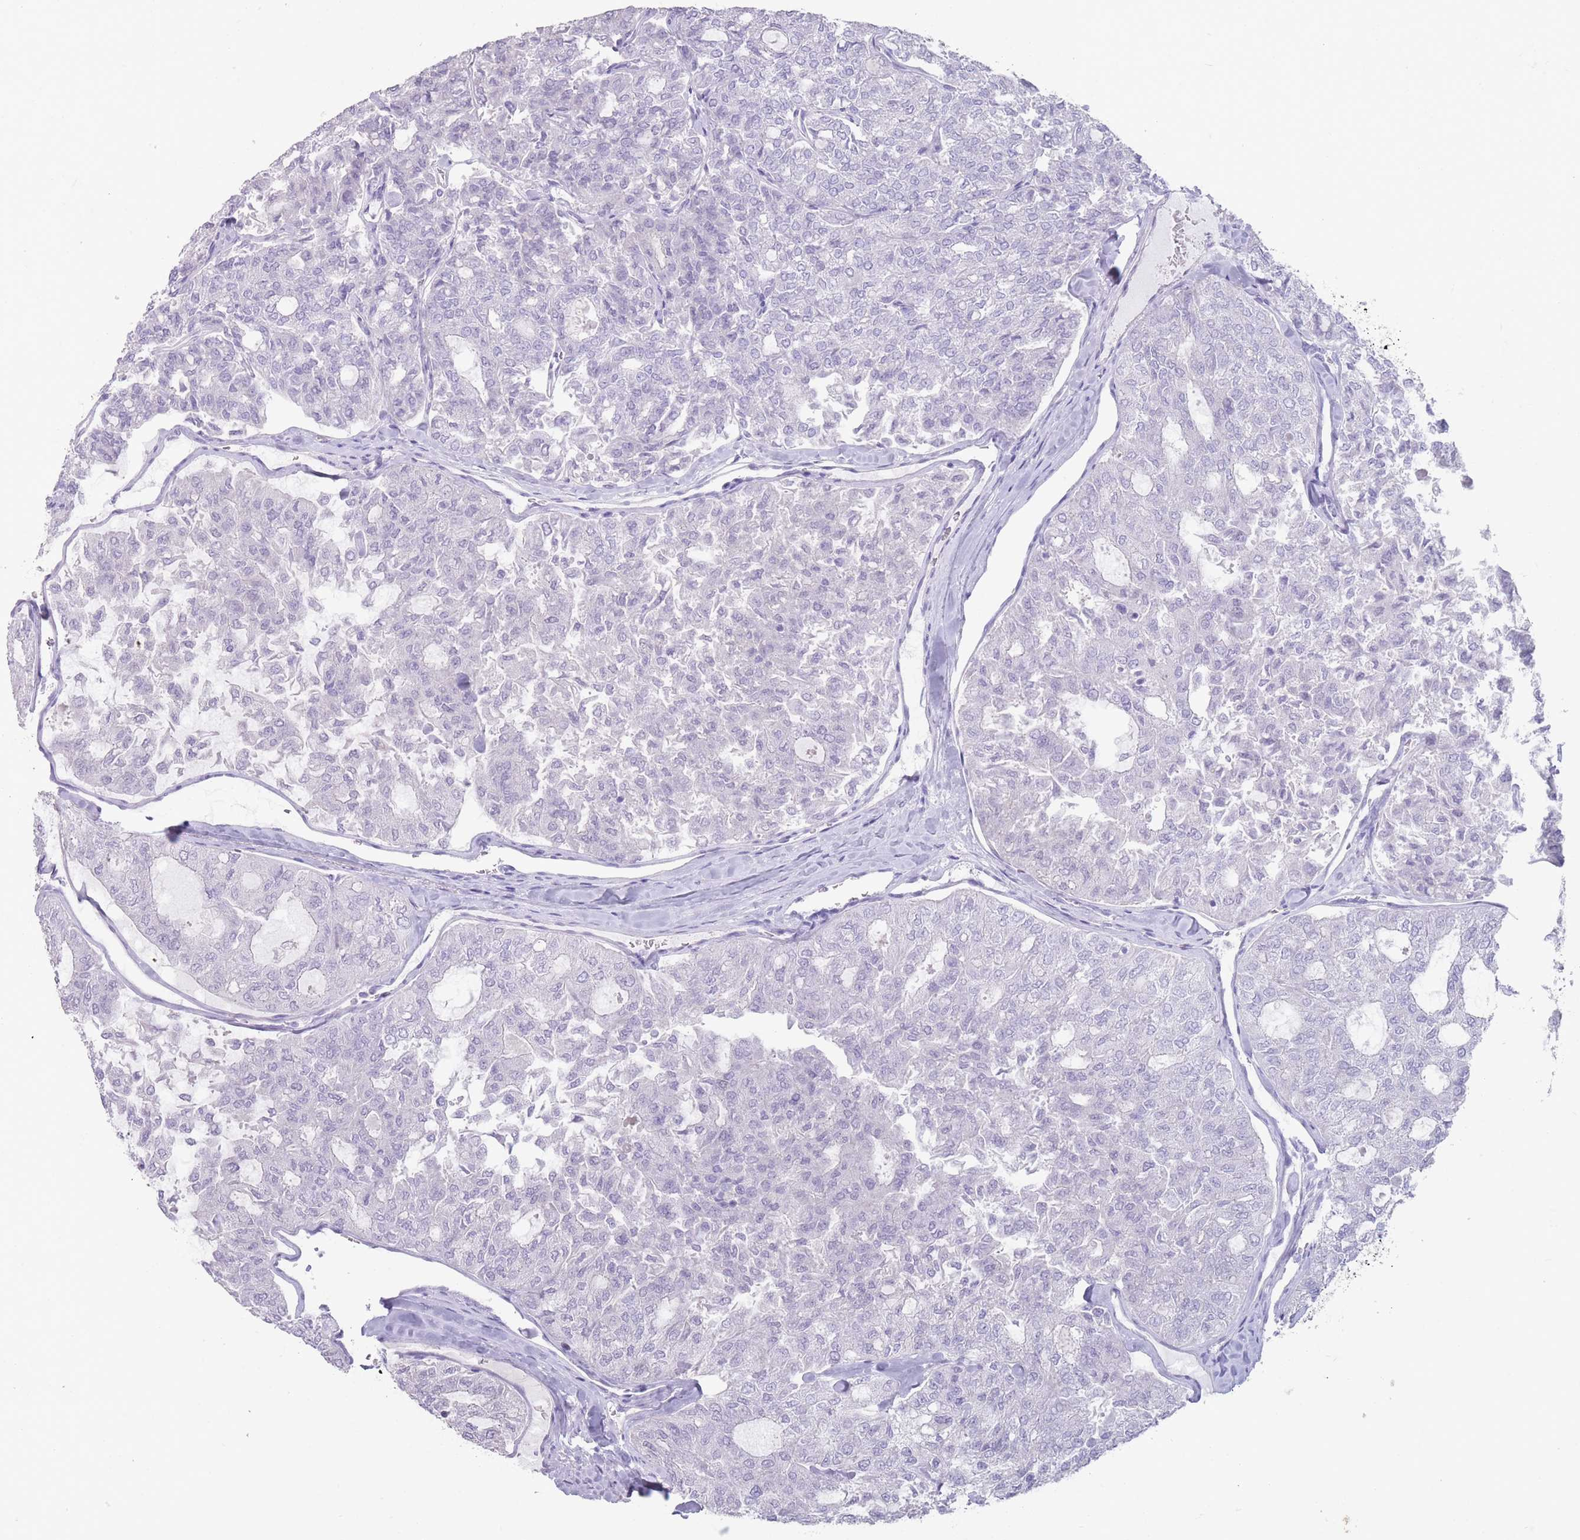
{"staining": {"intensity": "negative", "quantity": "none", "location": "none"}, "tissue": "thyroid cancer", "cell_type": "Tumor cells", "image_type": "cancer", "snomed": [{"axis": "morphology", "description": "Follicular adenoma carcinoma, NOS"}, {"axis": "topography", "description": "Thyroid gland"}], "caption": "IHC of thyroid follicular adenoma carcinoma shows no staining in tumor cells.", "gene": "RHBG", "patient": {"sex": "male", "age": 75}}